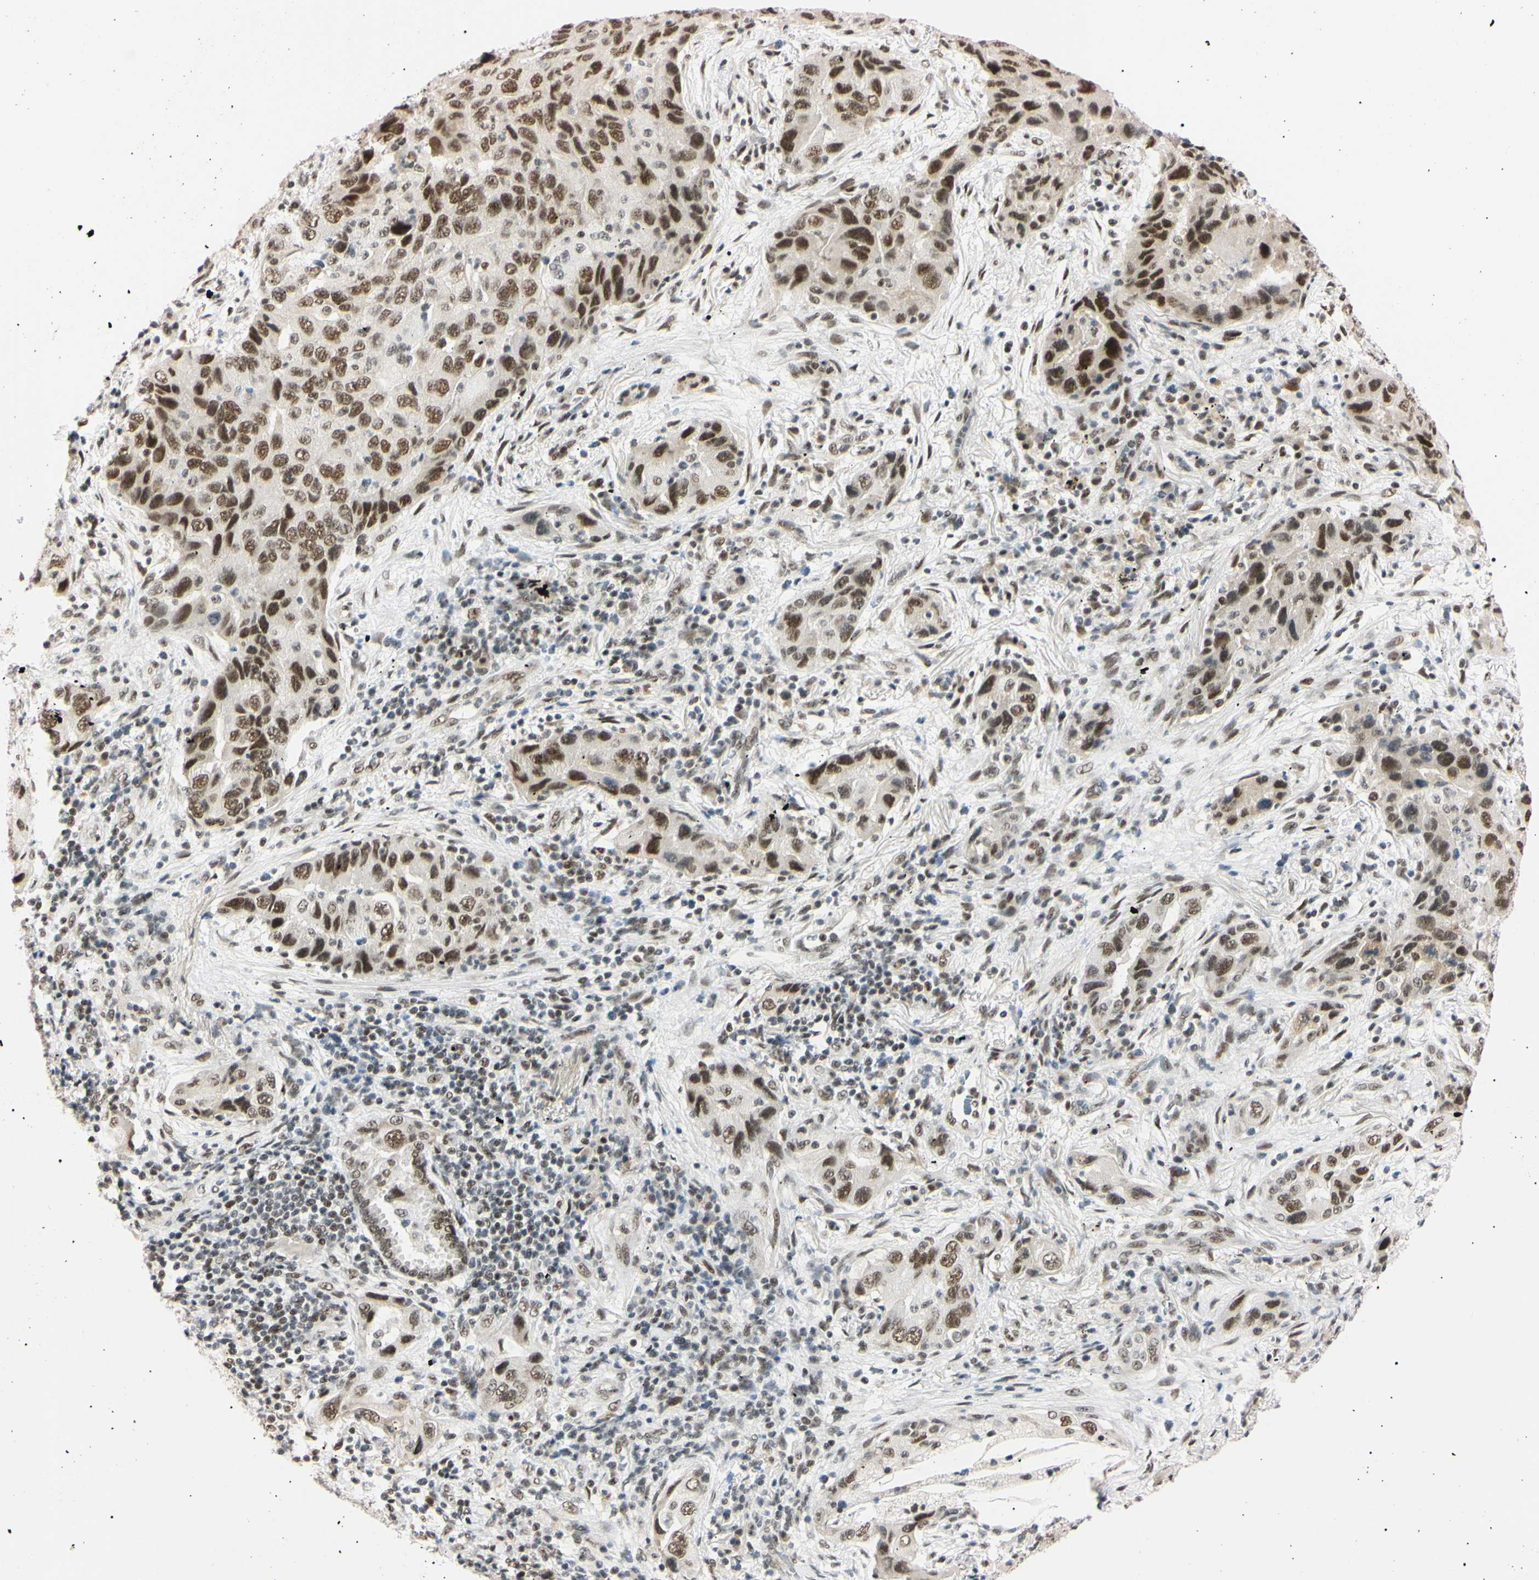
{"staining": {"intensity": "strong", "quantity": ">75%", "location": "nuclear"}, "tissue": "lung cancer", "cell_type": "Tumor cells", "image_type": "cancer", "snomed": [{"axis": "morphology", "description": "Adenocarcinoma, NOS"}, {"axis": "topography", "description": "Lung"}], "caption": "A photomicrograph showing strong nuclear staining in approximately >75% of tumor cells in lung adenocarcinoma, as visualized by brown immunohistochemical staining.", "gene": "ZNF134", "patient": {"sex": "female", "age": 65}}